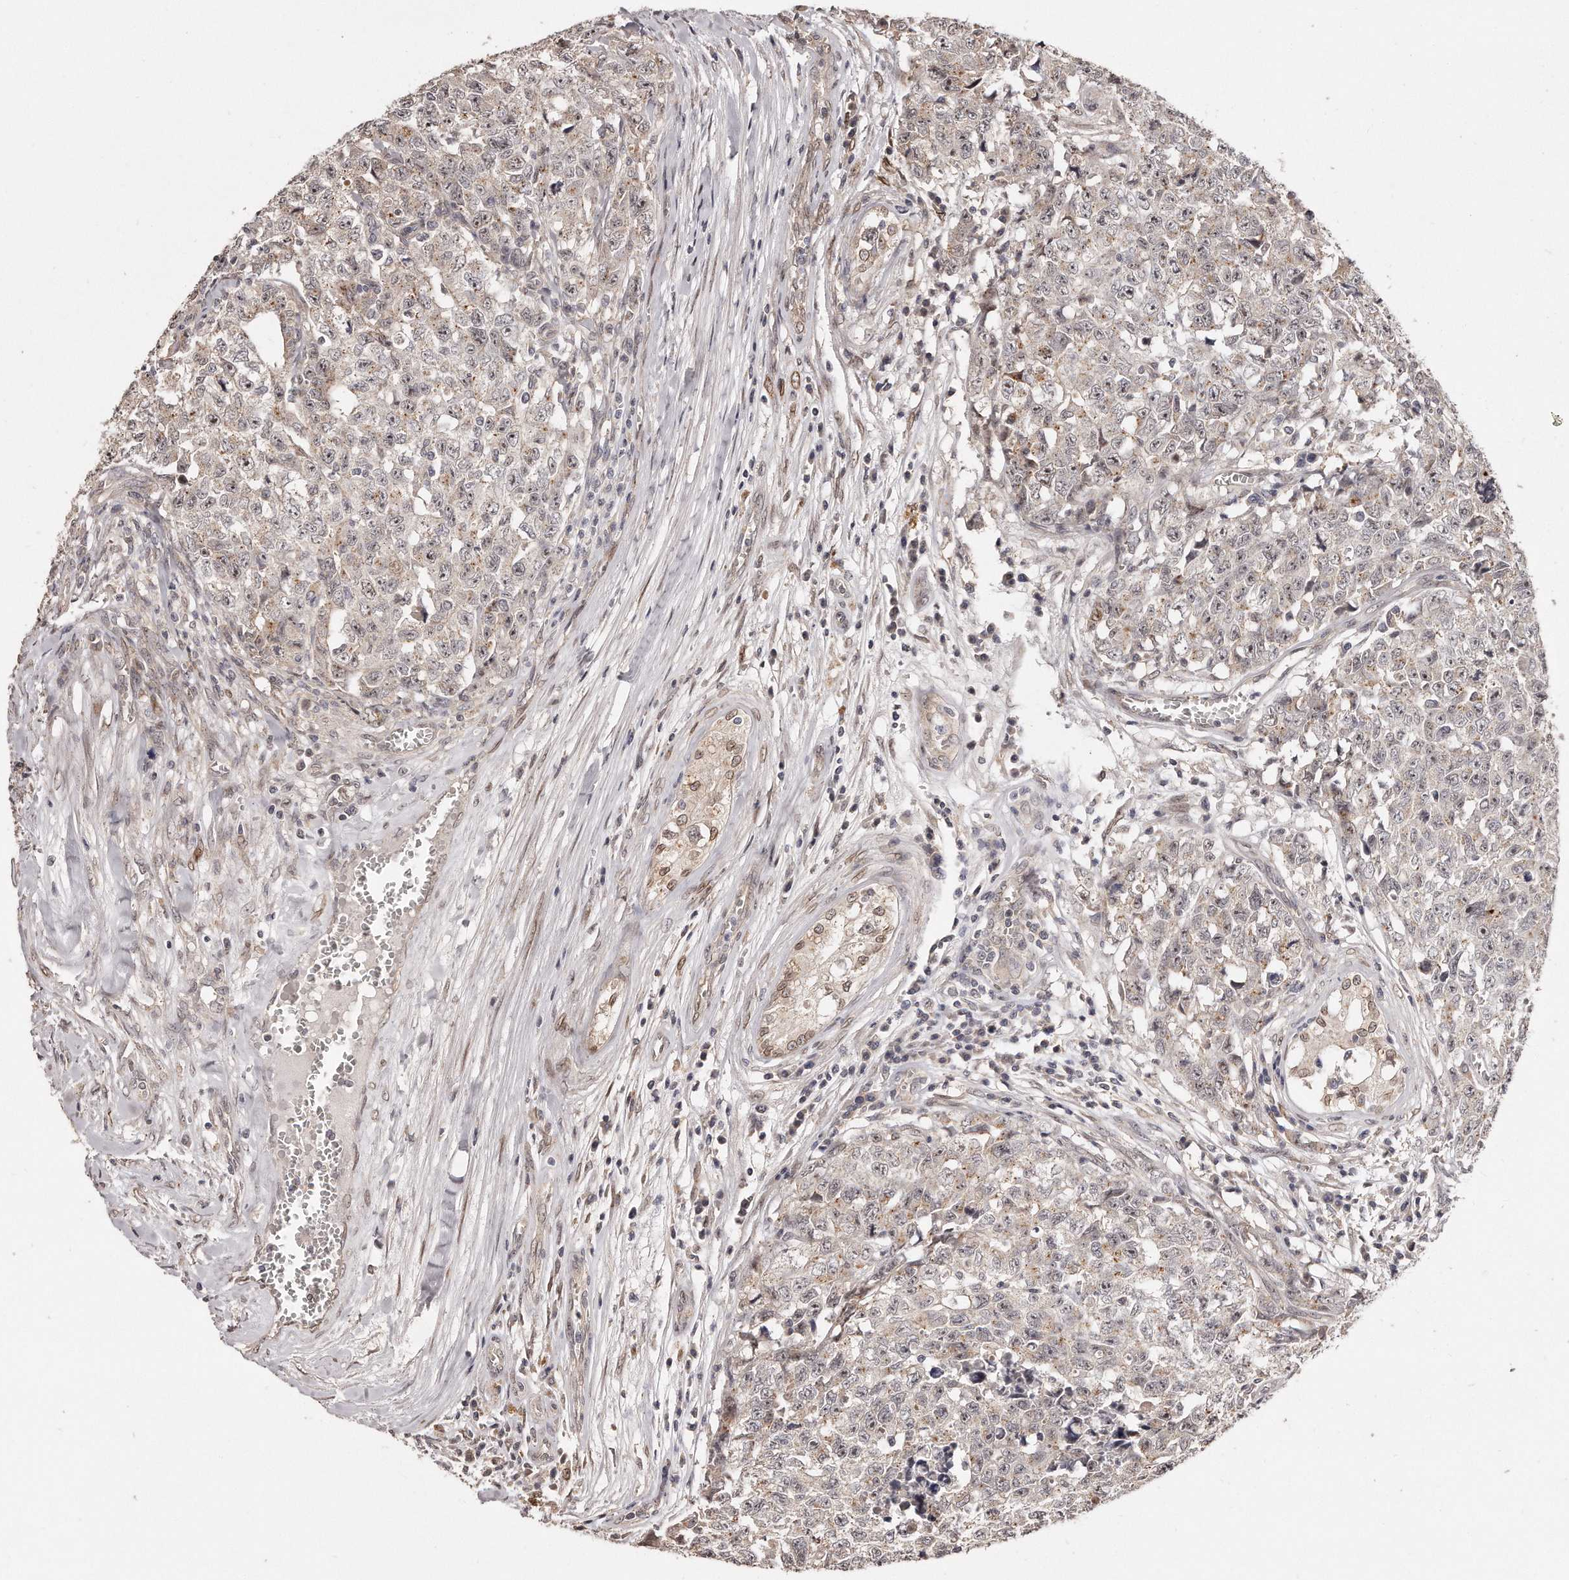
{"staining": {"intensity": "negative", "quantity": "none", "location": "none"}, "tissue": "testis cancer", "cell_type": "Tumor cells", "image_type": "cancer", "snomed": [{"axis": "morphology", "description": "Carcinoma, Embryonal, NOS"}, {"axis": "topography", "description": "Testis"}], "caption": "Immunohistochemical staining of human testis cancer (embryonal carcinoma) shows no significant staining in tumor cells. (DAB (3,3'-diaminobenzidine) immunohistochemistry (IHC), high magnification).", "gene": "HASPIN", "patient": {"sex": "male", "age": 28}}